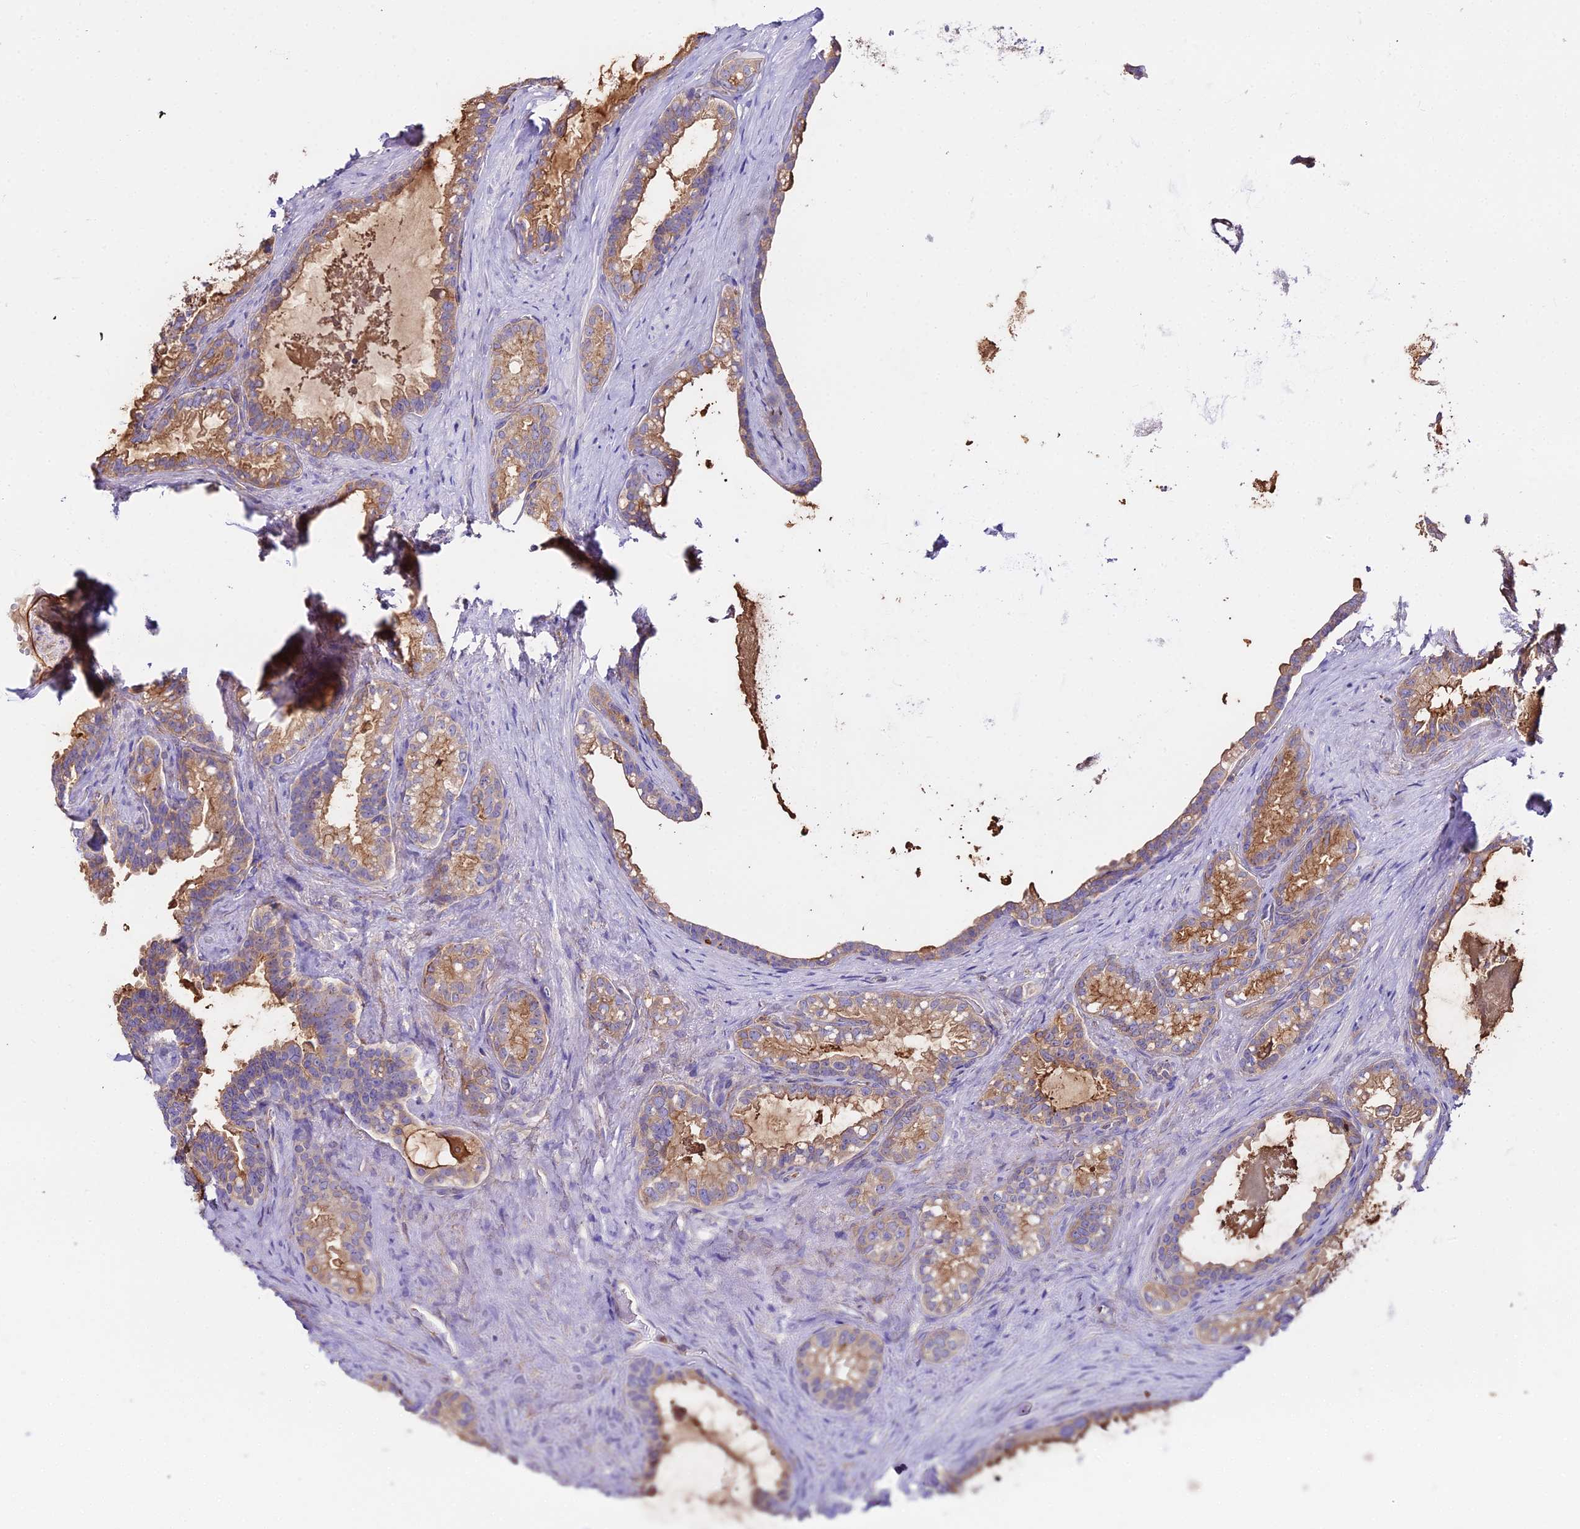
{"staining": {"intensity": "moderate", "quantity": ">75%", "location": "cytoplasmic/membranous"}, "tissue": "seminal vesicle", "cell_type": "Glandular cells", "image_type": "normal", "snomed": [{"axis": "morphology", "description": "Normal tissue, NOS"}, {"axis": "topography", "description": "Prostate"}, {"axis": "topography", "description": "Seminal veicle"}], "caption": "Protein staining reveals moderate cytoplasmic/membranous positivity in about >75% of glandular cells in benign seminal vesicle. Ihc stains the protein in brown and the nuclei are stained blue.", "gene": "GLYAT", "patient": {"sex": "male", "age": 79}}